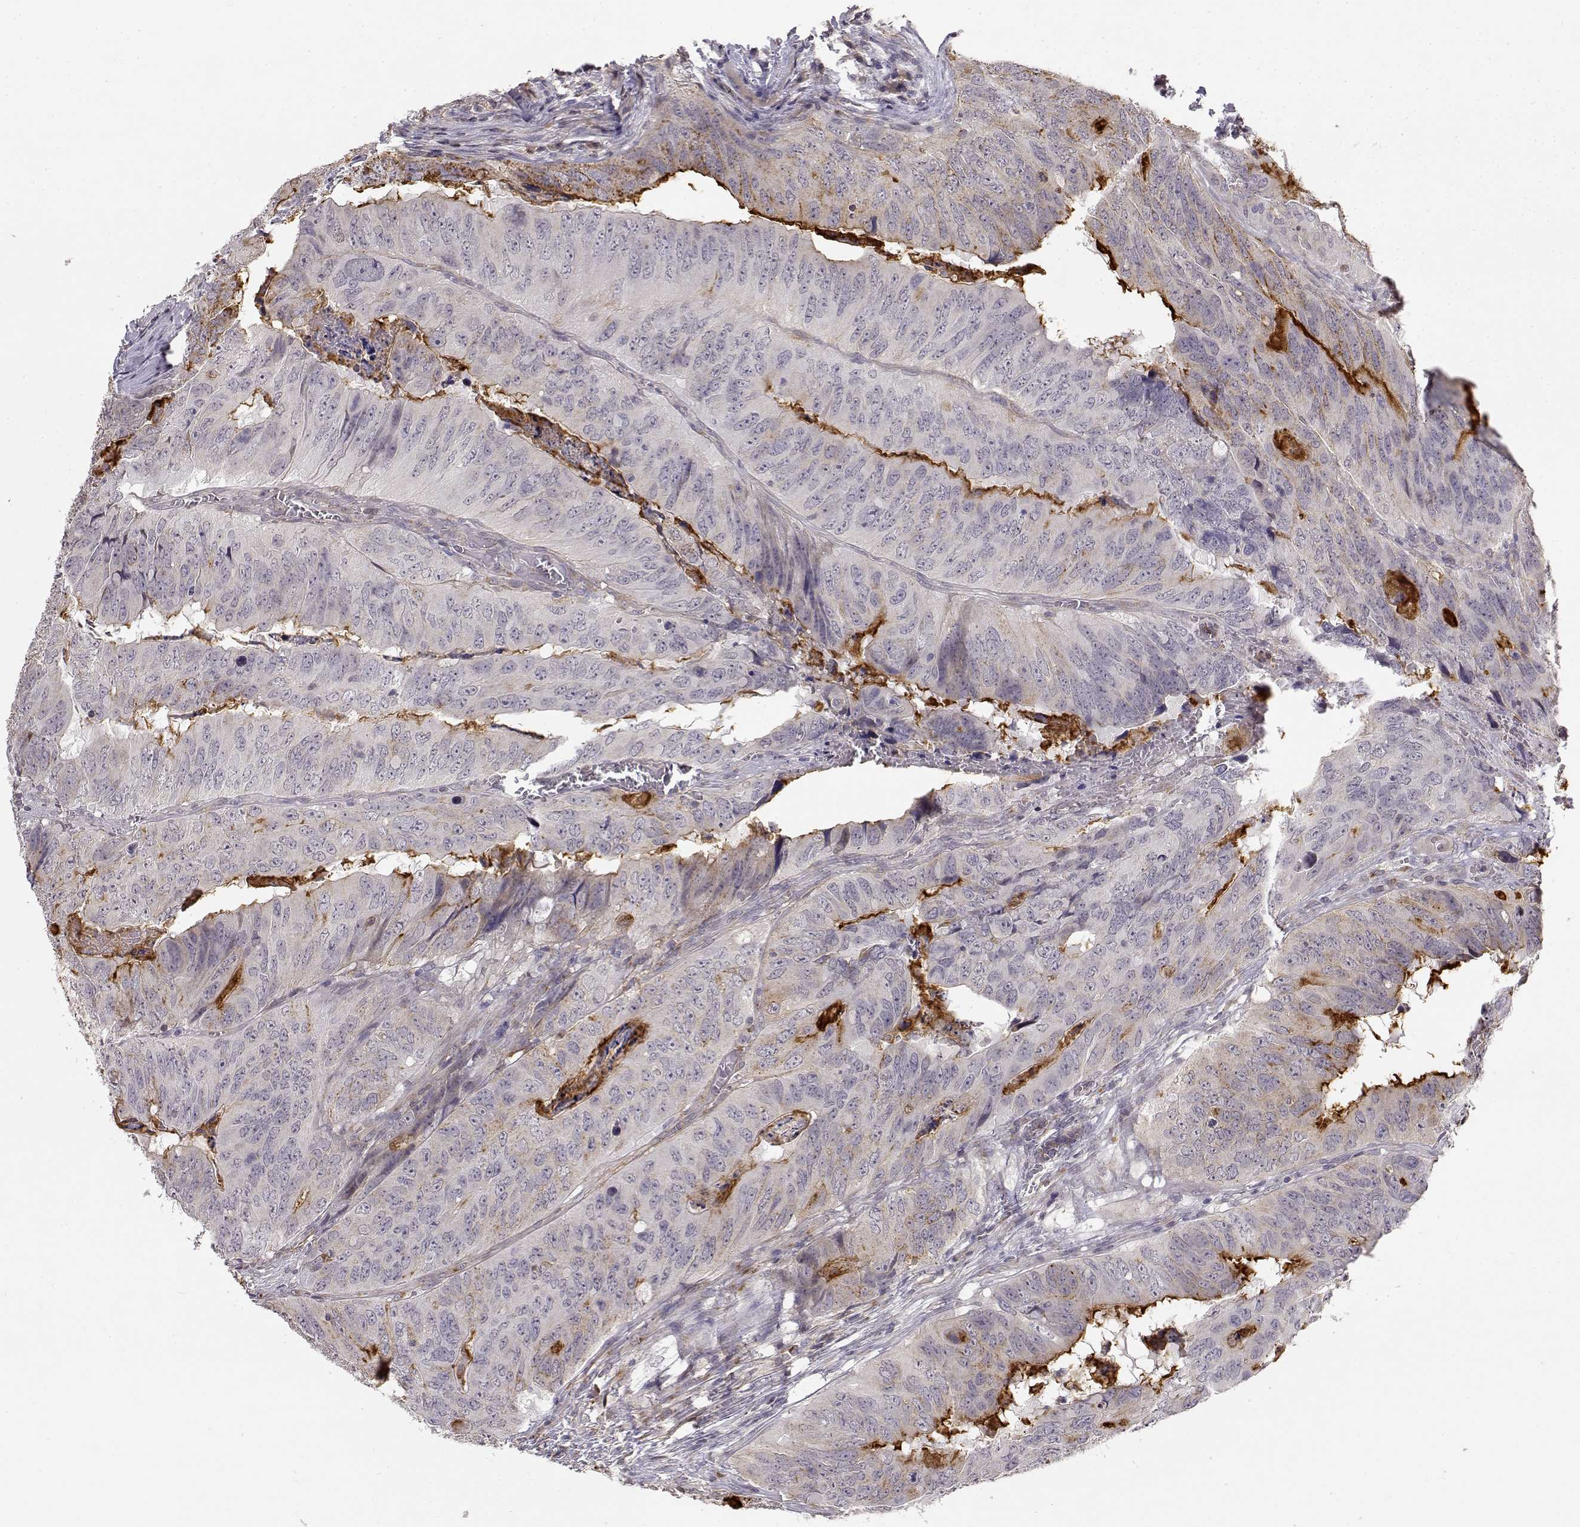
{"staining": {"intensity": "moderate", "quantity": "<25%", "location": "cytoplasmic/membranous"}, "tissue": "colorectal cancer", "cell_type": "Tumor cells", "image_type": "cancer", "snomed": [{"axis": "morphology", "description": "Adenocarcinoma, NOS"}, {"axis": "topography", "description": "Colon"}], "caption": "Immunohistochemistry micrograph of neoplastic tissue: adenocarcinoma (colorectal) stained using immunohistochemistry exhibits low levels of moderate protein expression localized specifically in the cytoplasmic/membranous of tumor cells, appearing as a cytoplasmic/membranous brown color.", "gene": "IFITM1", "patient": {"sex": "male", "age": 79}}